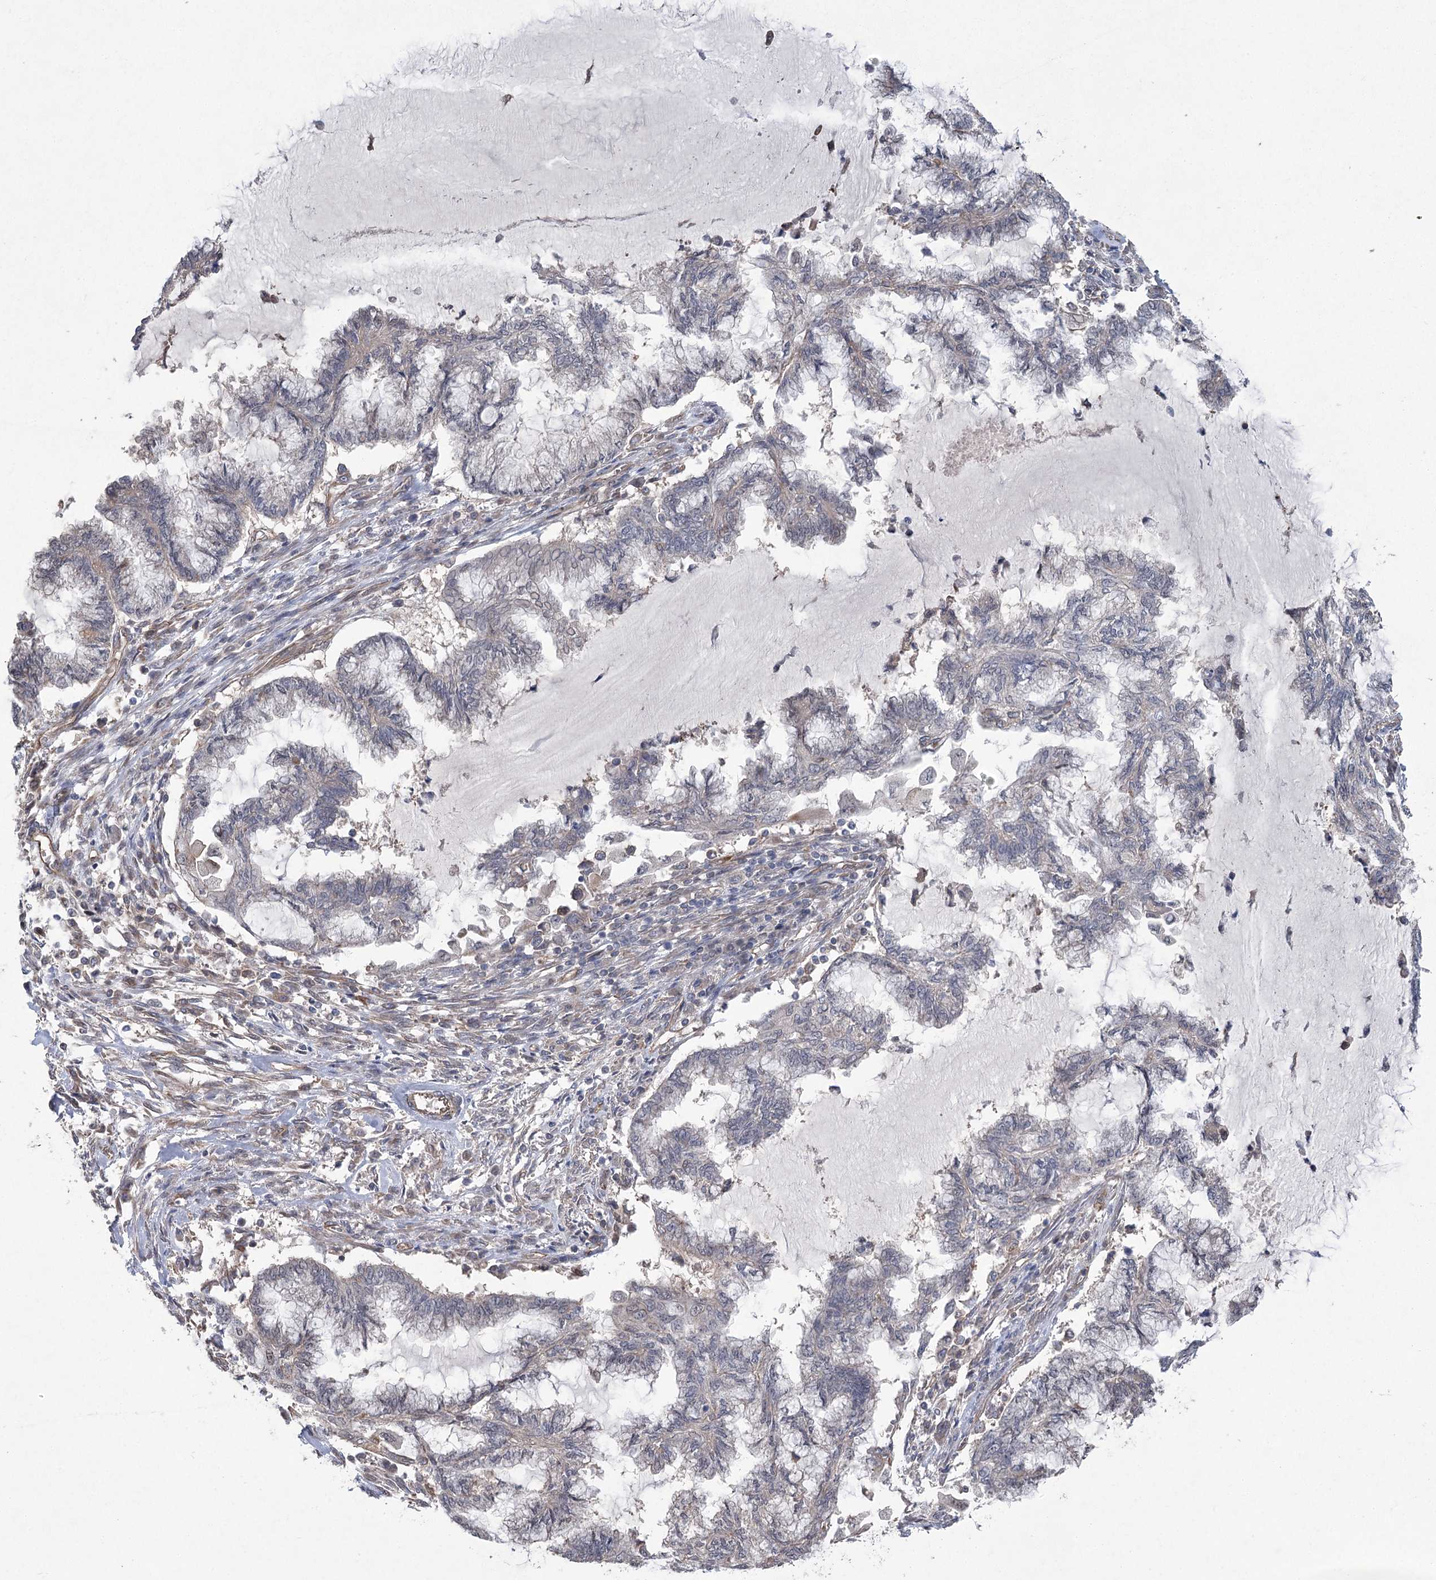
{"staining": {"intensity": "negative", "quantity": "none", "location": "none"}, "tissue": "endometrial cancer", "cell_type": "Tumor cells", "image_type": "cancer", "snomed": [{"axis": "morphology", "description": "Adenocarcinoma, NOS"}, {"axis": "topography", "description": "Endometrium"}], "caption": "Tumor cells show no significant staining in adenocarcinoma (endometrial).", "gene": "RWDD4", "patient": {"sex": "female", "age": 86}}